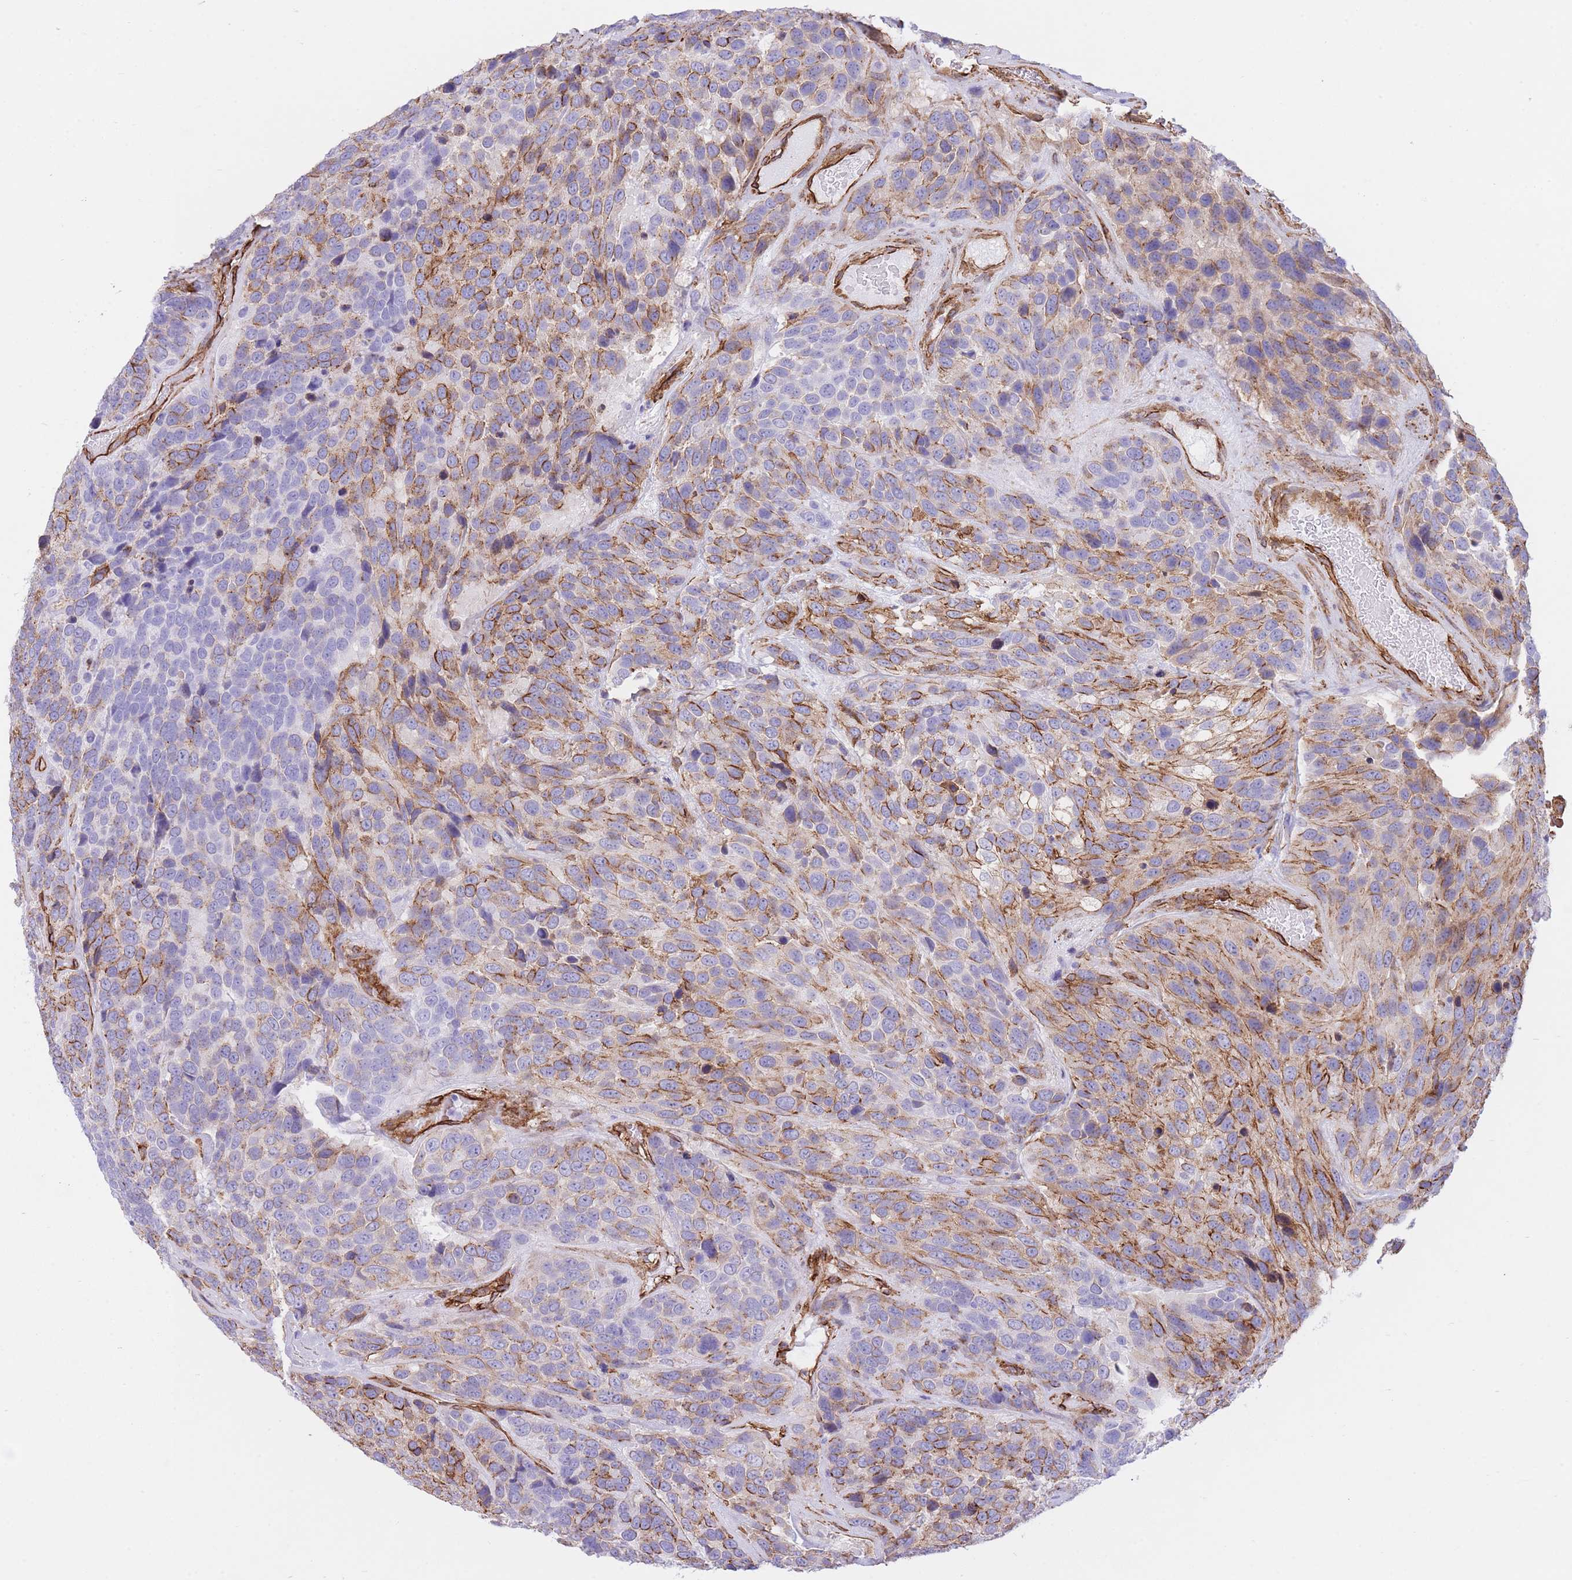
{"staining": {"intensity": "moderate", "quantity": "25%-75%", "location": "cytoplasmic/membranous"}, "tissue": "urothelial cancer", "cell_type": "Tumor cells", "image_type": "cancer", "snomed": [{"axis": "morphology", "description": "Urothelial carcinoma, High grade"}, {"axis": "topography", "description": "Urinary bladder"}], "caption": "Tumor cells display medium levels of moderate cytoplasmic/membranous positivity in approximately 25%-75% of cells in urothelial cancer. The staining is performed using DAB brown chromogen to label protein expression. The nuclei are counter-stained blue using hematoxylin.", "gene": "CAVIN1", "patient": {"sex": "female", "age": 70}}